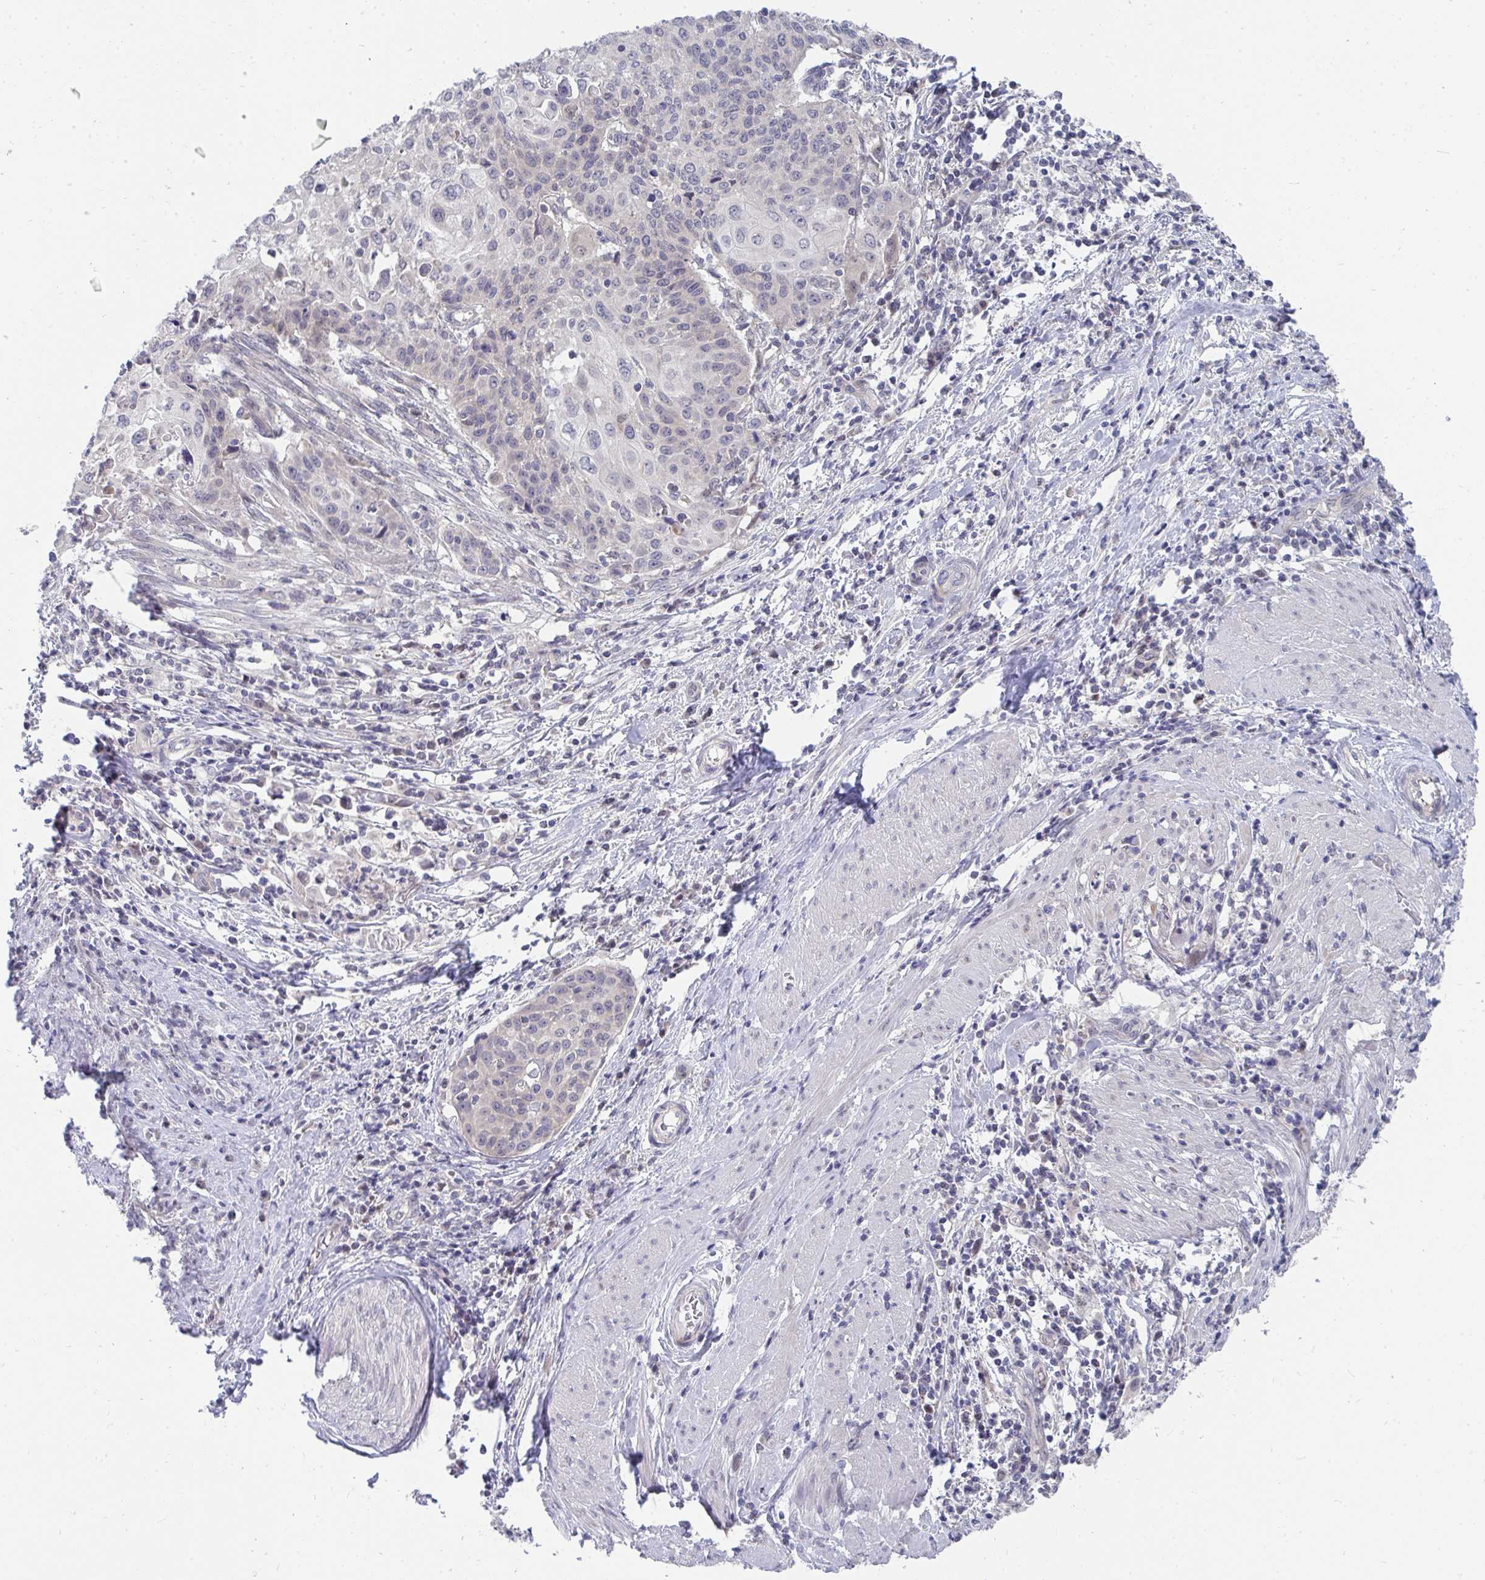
{"staining": {"intensity": "negative", "quantity": "none", "location": "none"}, "tissue": "cervical cancer", "cell_type": "Tumor cells", "image_type": "cancer", "snomed": [{"axis": "morphology", "description": "Squamous cell carcinoma, NOS"}, {"axis": "topography", "description": "Cervix"}], "caption": "This is an IHC image of human cervical cancer. There is no positivity in tumor cells.", "gene": "MROH8", "patient": {"sex": "female", "age": 65}}